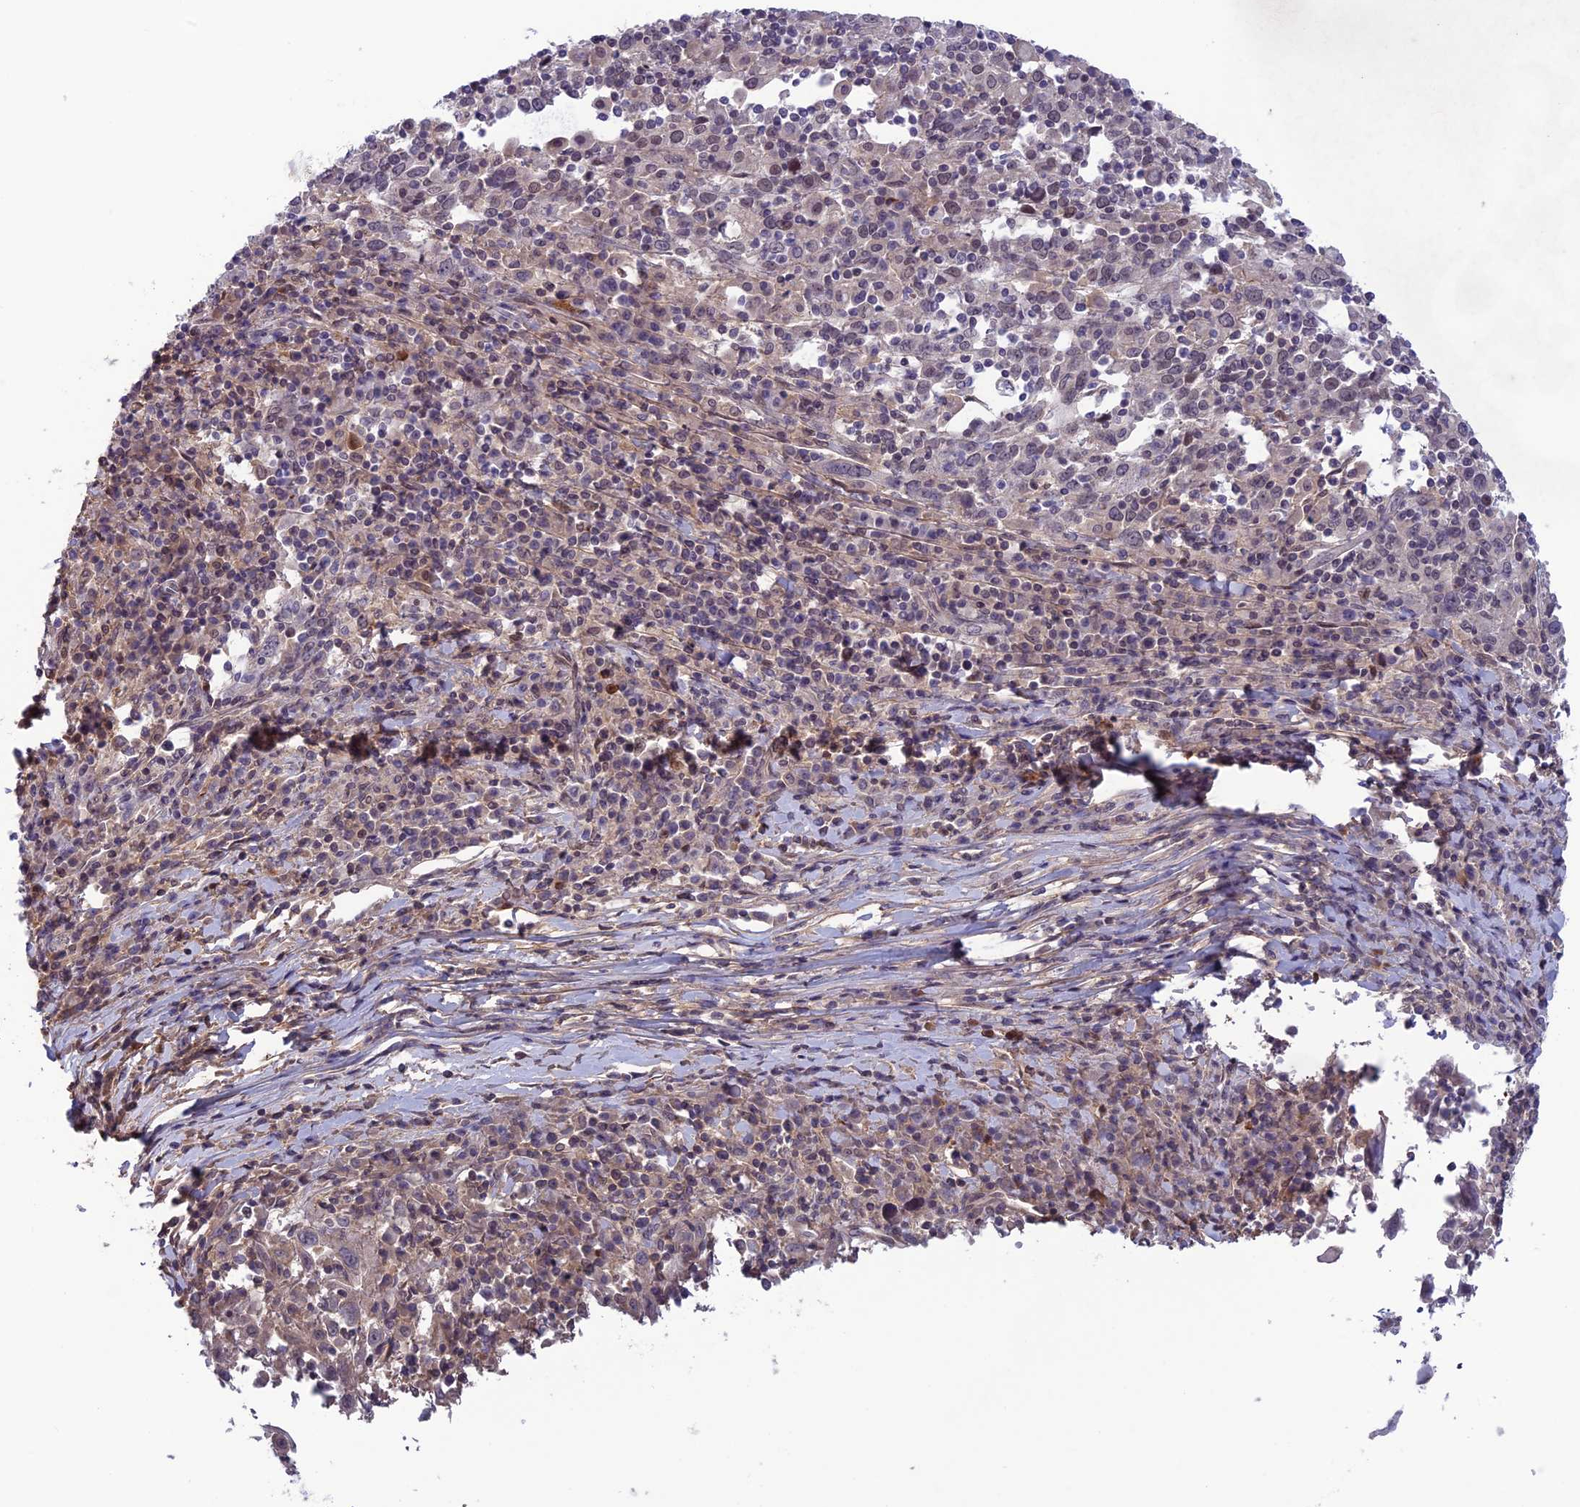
{"staining": {"intensity": "negative", "quantity": "none", "location": "none"}, "tissue": "cervical cancer", "cell_type": "Tumor cells", "image_type": "cancer", "snomed": [{"axis": "morphology", "description": "Squamous cell carcinoma, NOS"}, {"axis": "topography", "description": "Cervix"}], "caption": "The immunohistochemistry (IHC) histopathology image has no significant positivity in tumor cells of cervical squamous cell carcinoma tissue. (Brightfield microscopy of DAB immunohistochemistry (IHC) at high magnification).", "gene": "FKBPL", "patient": {"sex": "female", "age": 46}}